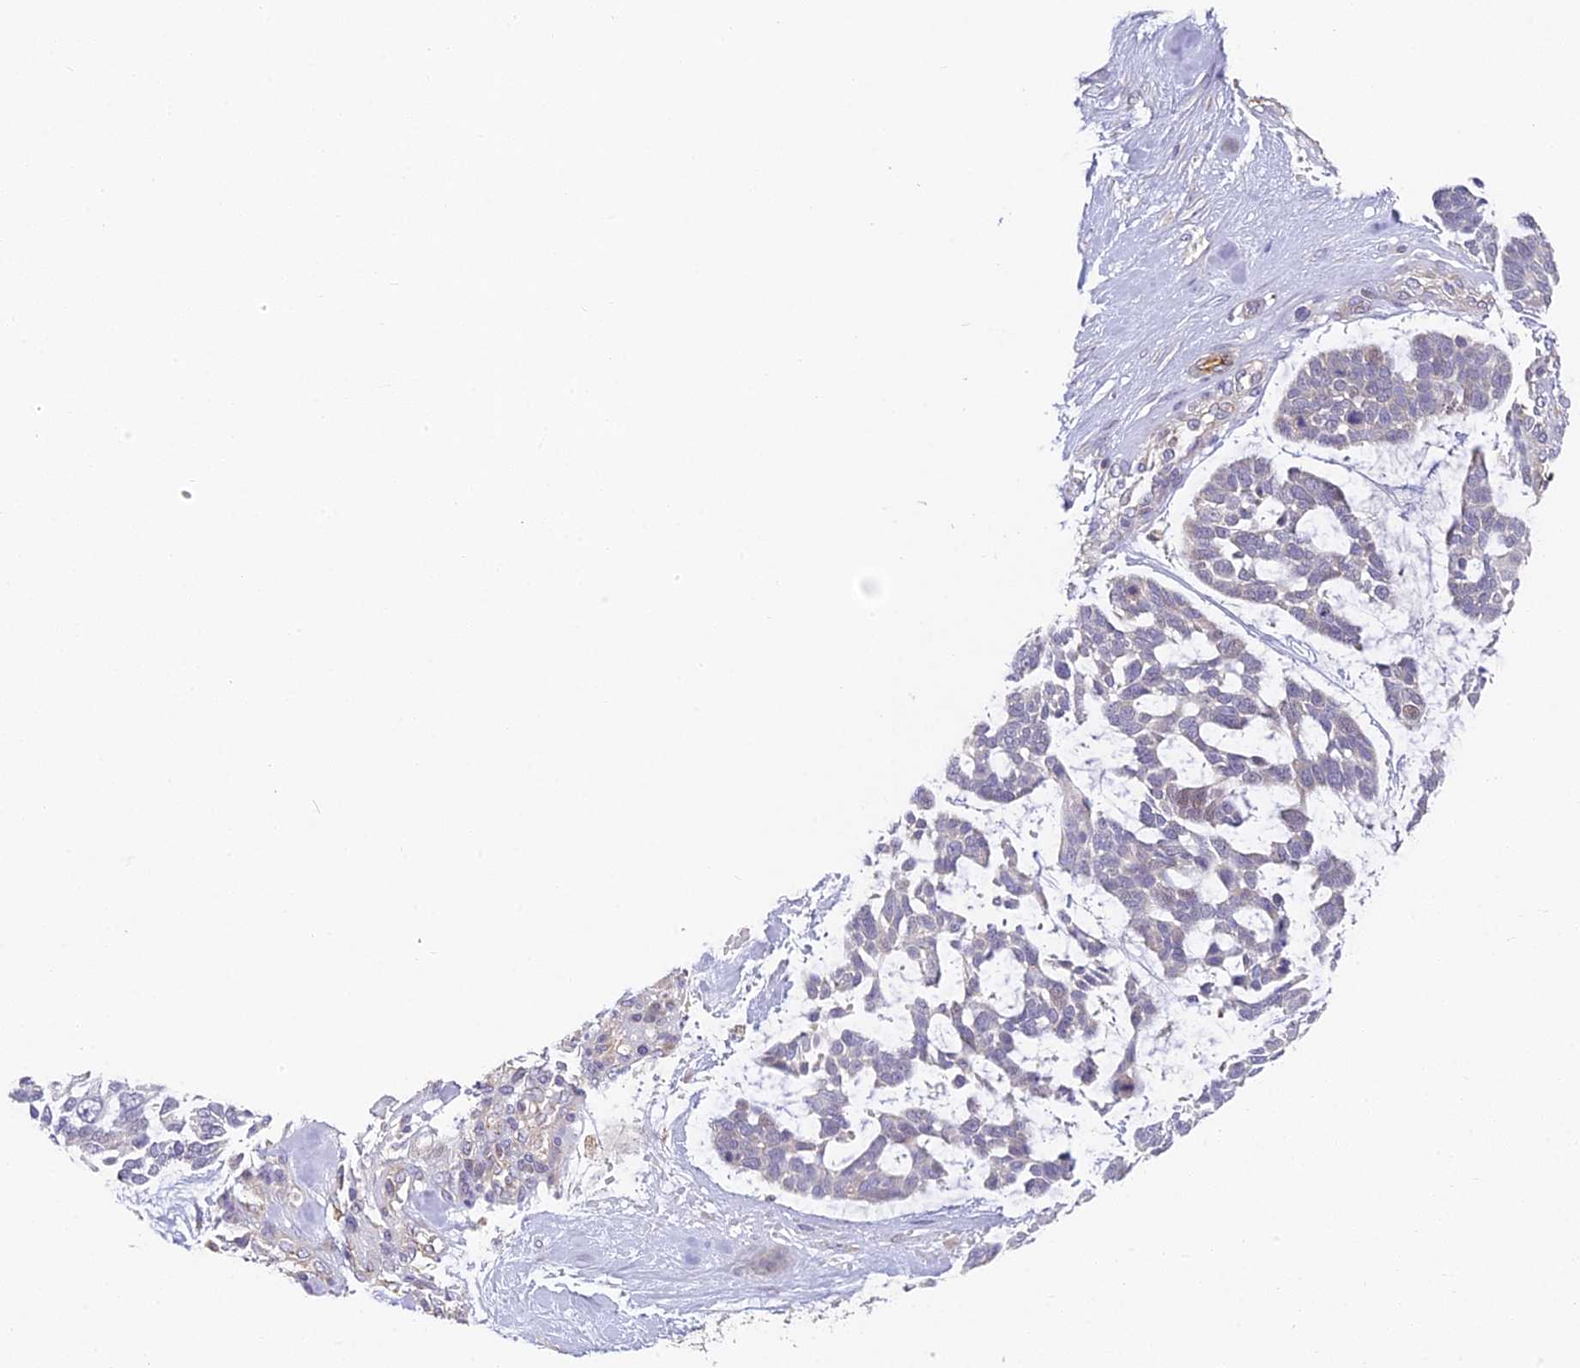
{"staining": {"intensity": "negative", "quantity": "none", "location": "none"}, "tissue": "skin cancer", "cell_type": "Tumor cells", "image_type": "cancer", "snomed": [{"axis": "morphology", "description": "Basal cell carcinoma"}, {"axis": "topography", "description": "Skin"}], "caption": "This is a micrograph of IHC staining of basal cell carcinoma (skin), which shows no expression in tumor cells.", "gene": "DNAAF10", "patient": {"sex": "male", "age": 88}}